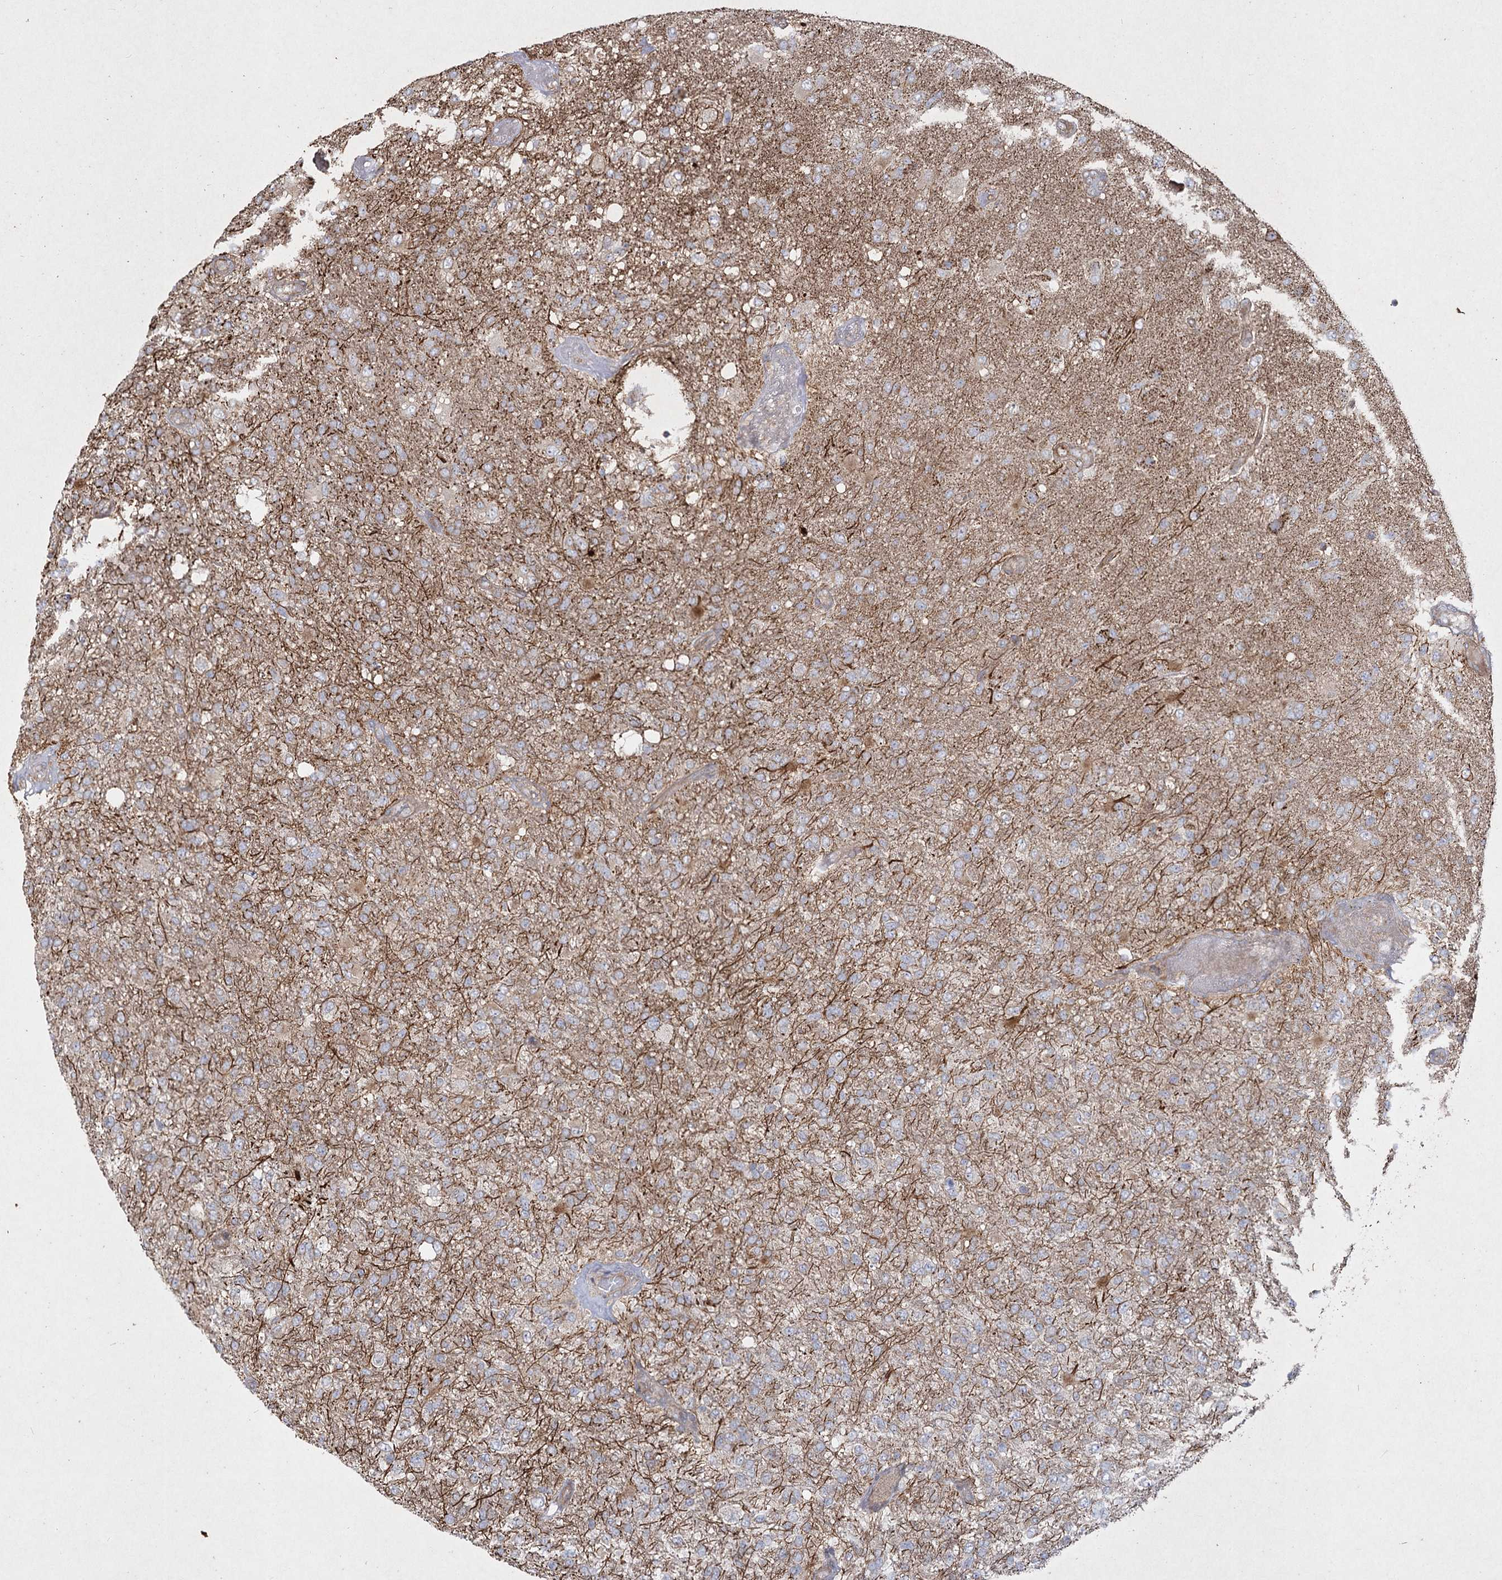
{"staining": {"intensity": "weak", "quantity": "<25%", "location": "cytoplasmic/membranous"}, "tissue": "glioma", "cell_type": "Tumor cells", "image_type": "cancer", "snomed": [{"axis": "morphology", "description": "Glioma, malignant, High grade"}, {"axis": "topography", "description": "Brain"}], "caption": "Immunohistochemistry micrograph of neoplastic tissue: glioma stained with DAB demonstrates no significant protein expression in tumor cells. The staining was performed using DAB (3,3'-diaminobenzidine) to visualize the protein expression in brown, while the nuclei were stained in blue with hematoxylin (Magnification: 20x).", "gene": "SH3TC1", "patient": {"sex": "female", "age": 74}}